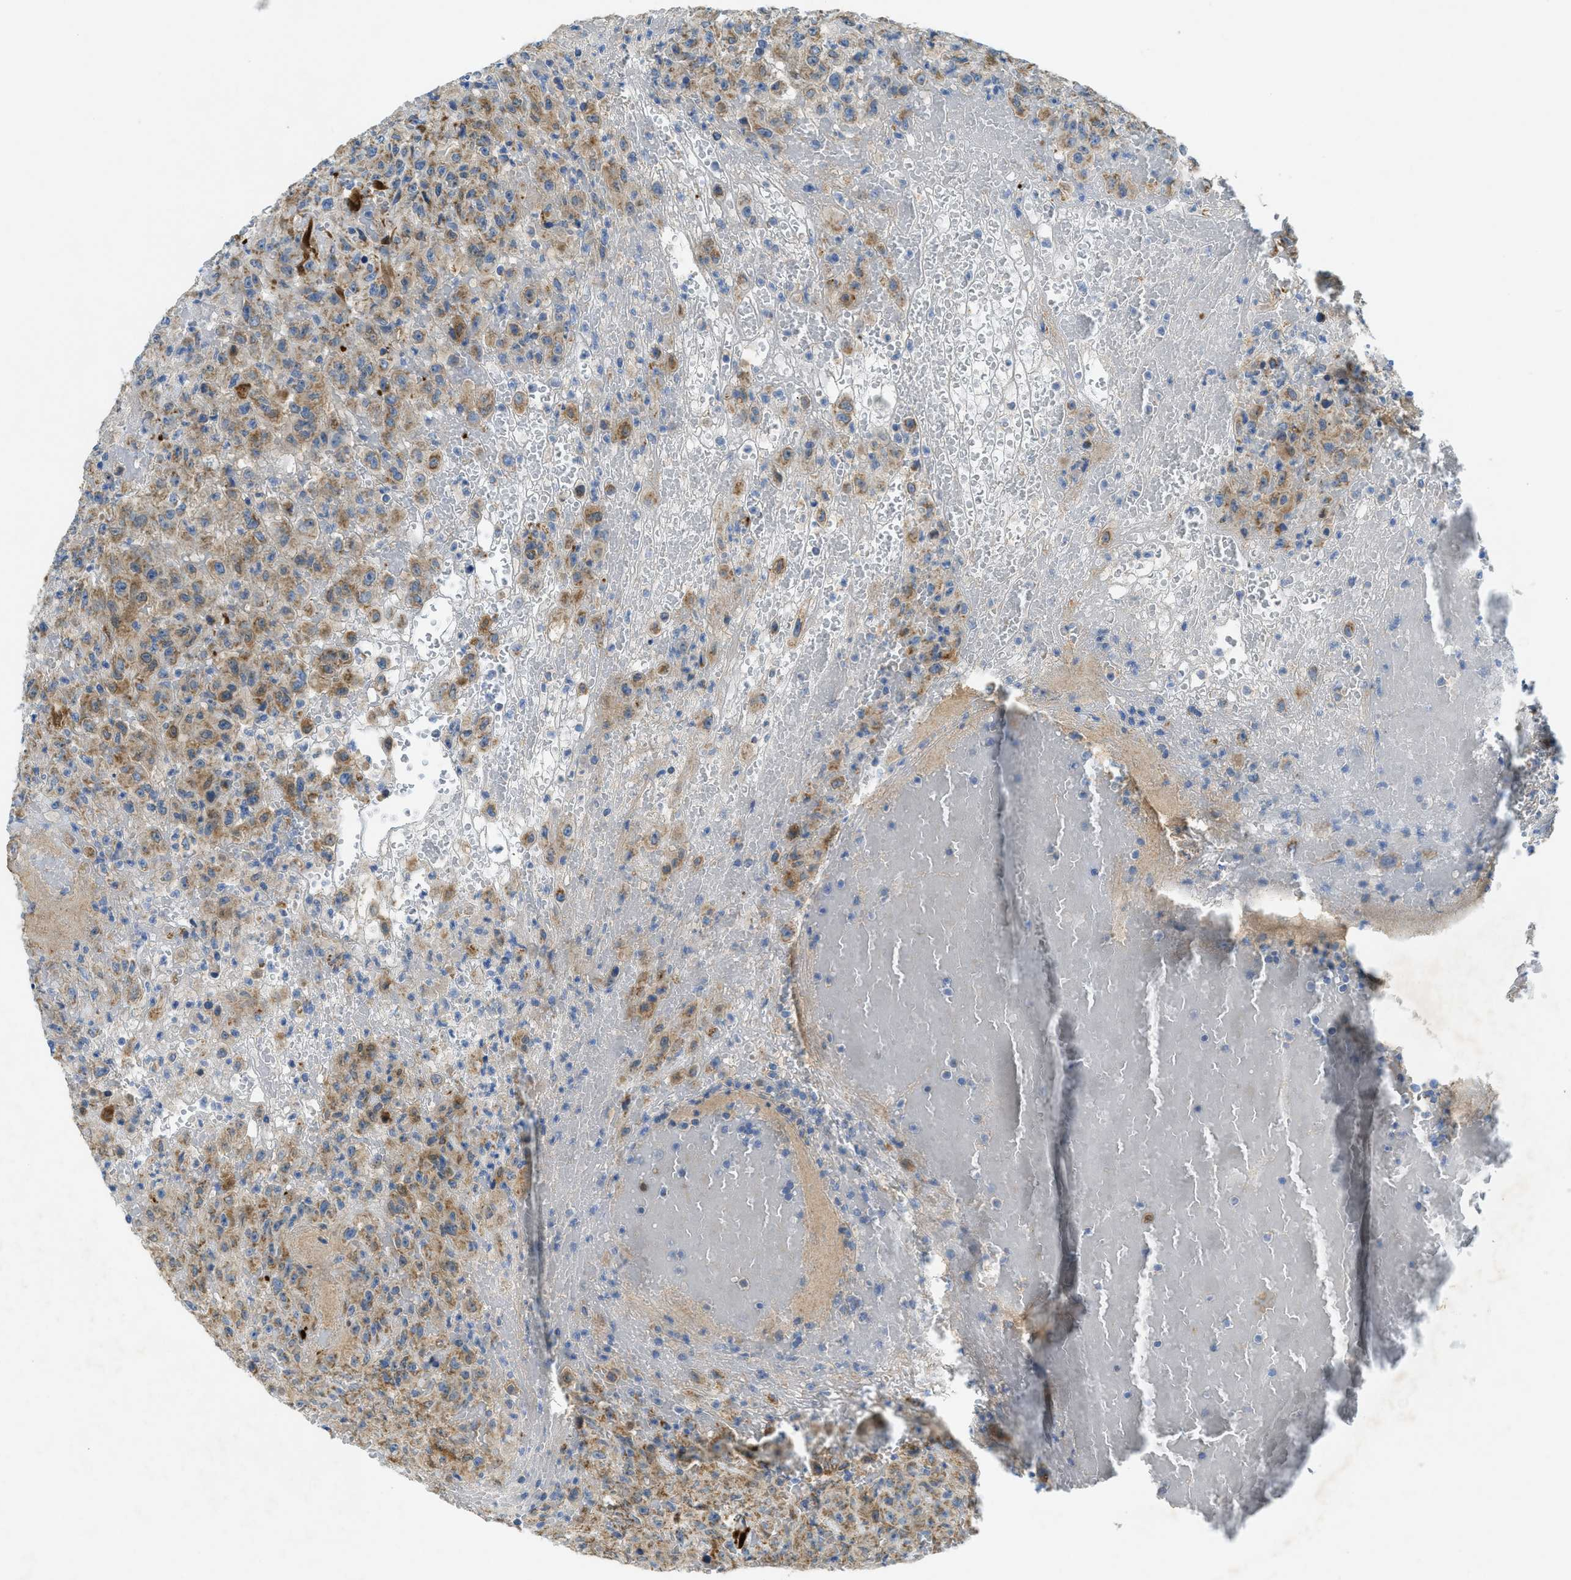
{"staining": {"intensity": "moderate", "quantity": ">75%", "location": "cytoplasmic/membranous"}, "tissue": "urothelial cancer", "cell_type": "Tumor cells", "image_type": "cancer", "snomed": [{"axis": "morphology", "description": "Urothelial carcinoma, High grade"}, {"axis": "topography", "description": "Urinary bladder"}], "caption": "DAB immunohistochemical staining of human urothelial carcinoma (high-grade) demonstrates moderate cytoplasmic/membranous protein expression in approximately >75% of tumor cells.", "gene": "CYGB", "patient": {"sex": "male", "age": 46}}